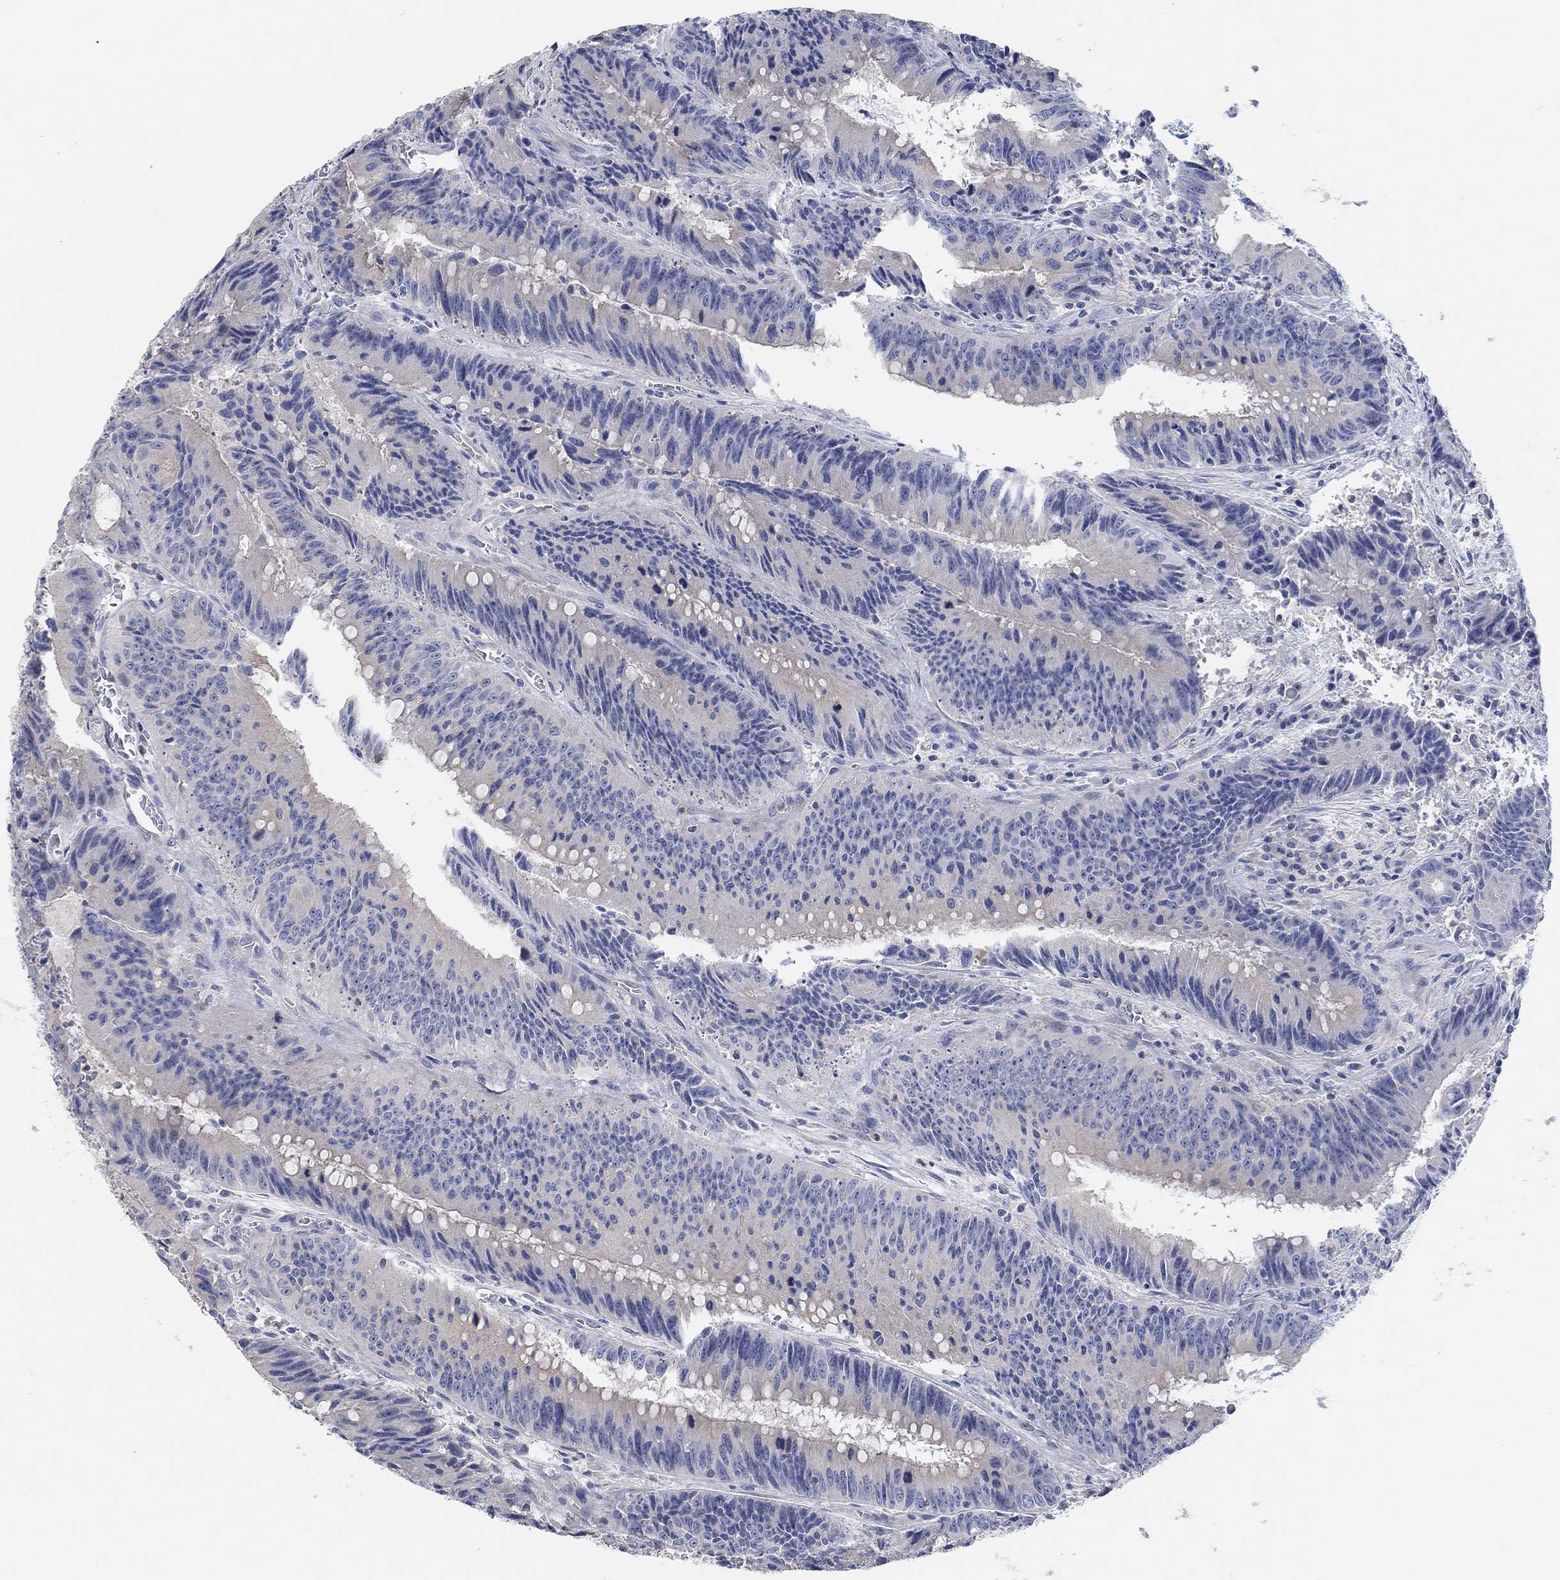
{"staining": {"intensity": "negative", "quantity": "none", "location": "none"}, "tissue": "colorectal cancer", "cell_type": "Tumor cells", "image_type": "cancer", "snomed": [{"axis": "morphology", "description": "Adenocarcinoma, NOS"}, {"axis": "topography", "description": "Rectum"}], "caption": "Immunohistochemistry histopathology image of human colorectal cancer stained for a protein (brown), which shows no positivity in tumor cells.", "gene": "NLRP14", "patient": {"sex": "female", "age": 72}}